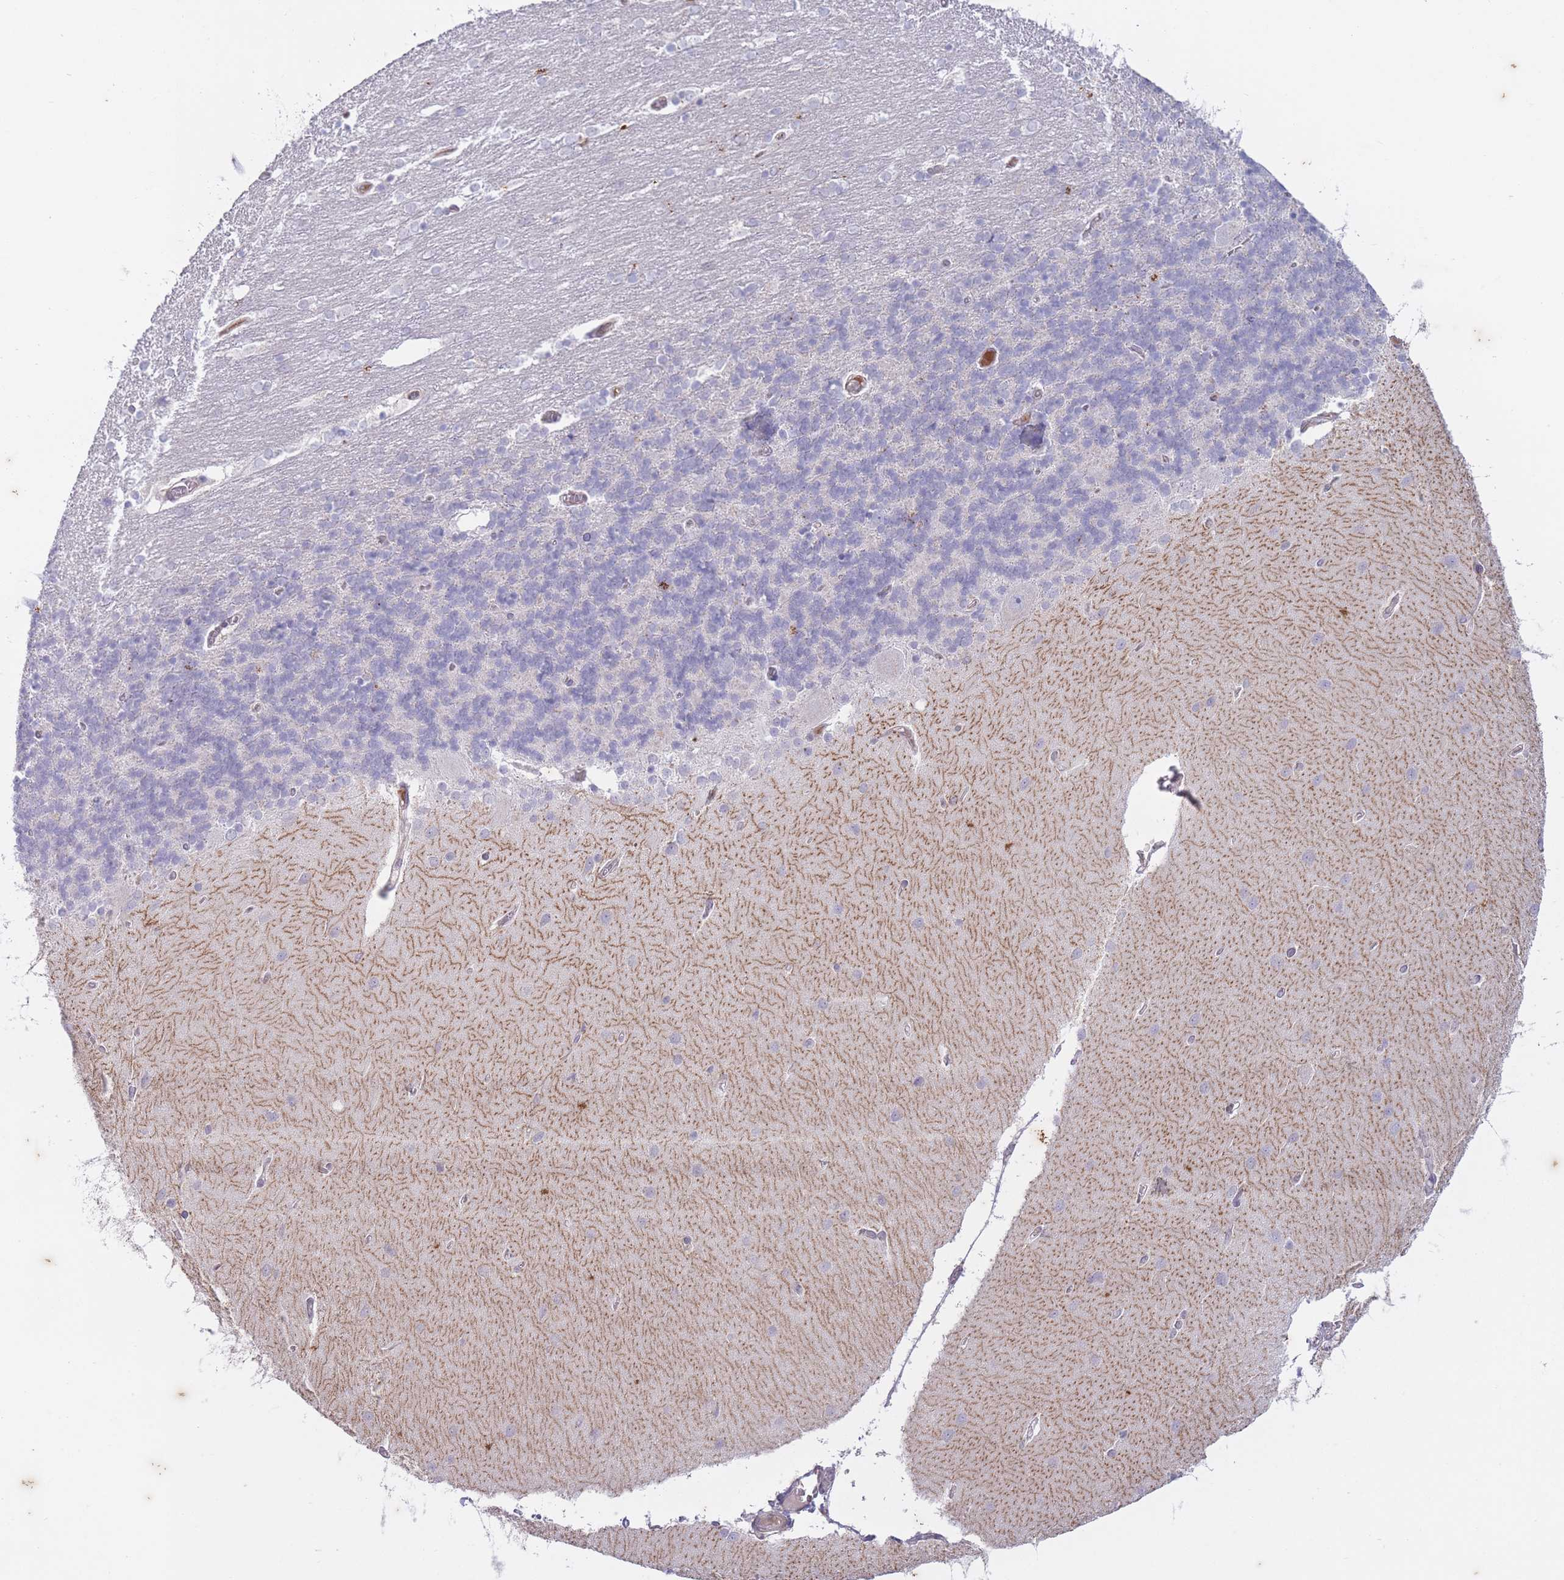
{"staining": {"intensity": "negative", "quantity": "none", "location": "none"}, "tissue": "cerebellum", "cell_type": "Cells in granular layer", "image_type": "normal", "snomed": [{"axis": "morphology", "description": "Normal tissue, NOS"}, {"axis": "topography", "description": "Cerebellum"}], "caption": "Normal cerebellum was stained to show a protein in brown. There is no significant expression in cells in granular layer. (Immunohistochemistry (ihc), brightfield microscopy, high magnification).", "gene": "ARPIN", "patient": {"sex": "female", "age": 54}}